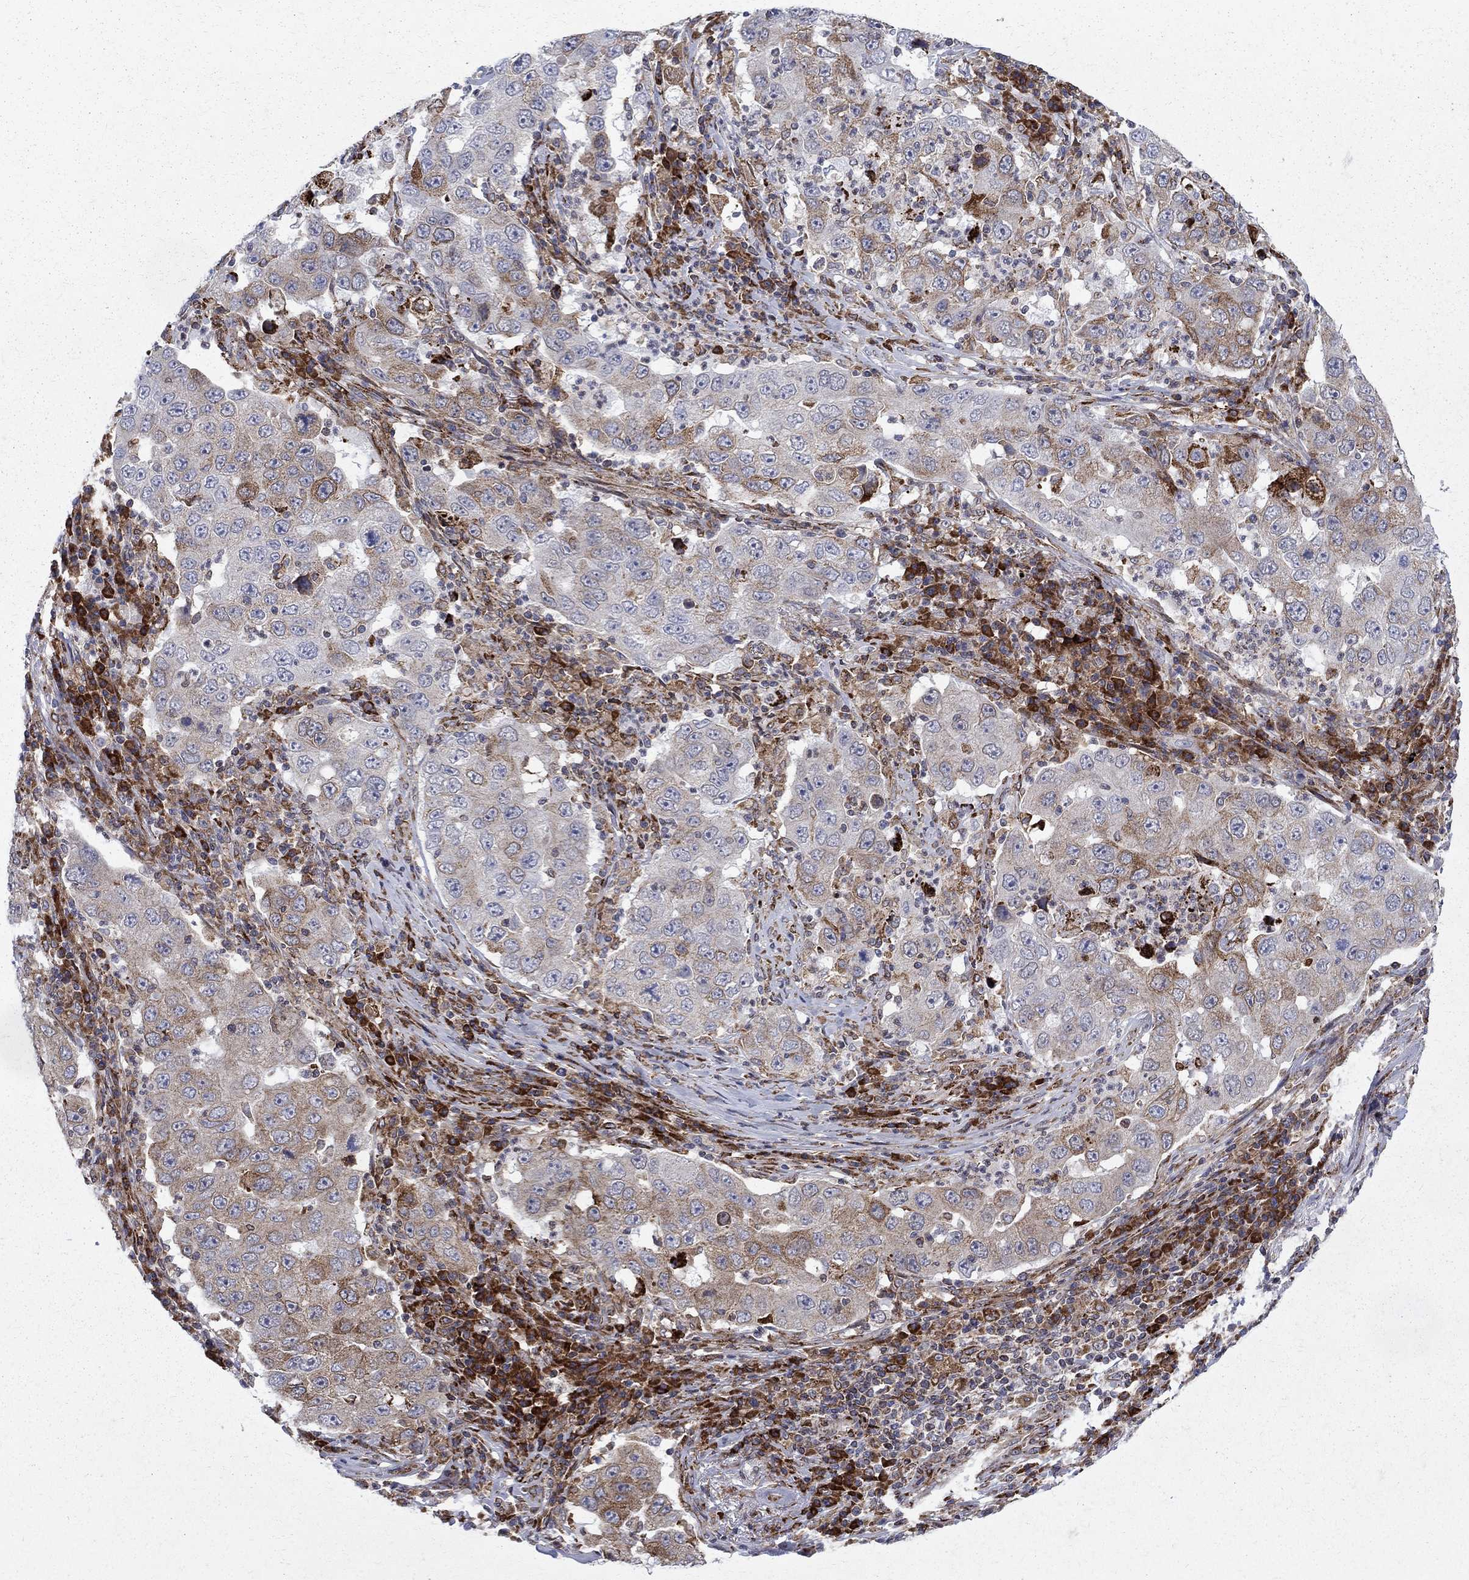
{"staining": {"intensity": "moderate", "quantity": "<25%", "location": "cytoplasmic/membranous"}, "tissue": "lung cancer", "cell_type": "Tumor cells", "image_type": "cancer", "snomed": [{"axis": "morphology", "description": "Adenocarcinoma, NOS"}, {"axis": "topography", "description": "Lung"}], "caption": "Tumor cells exhibit low levels of moderate cytoplasmic/membranous expression in about <25% of cells in lung cancer.", "gene": "CAB39L", "patient": {"sex": "male", "age": 73}}